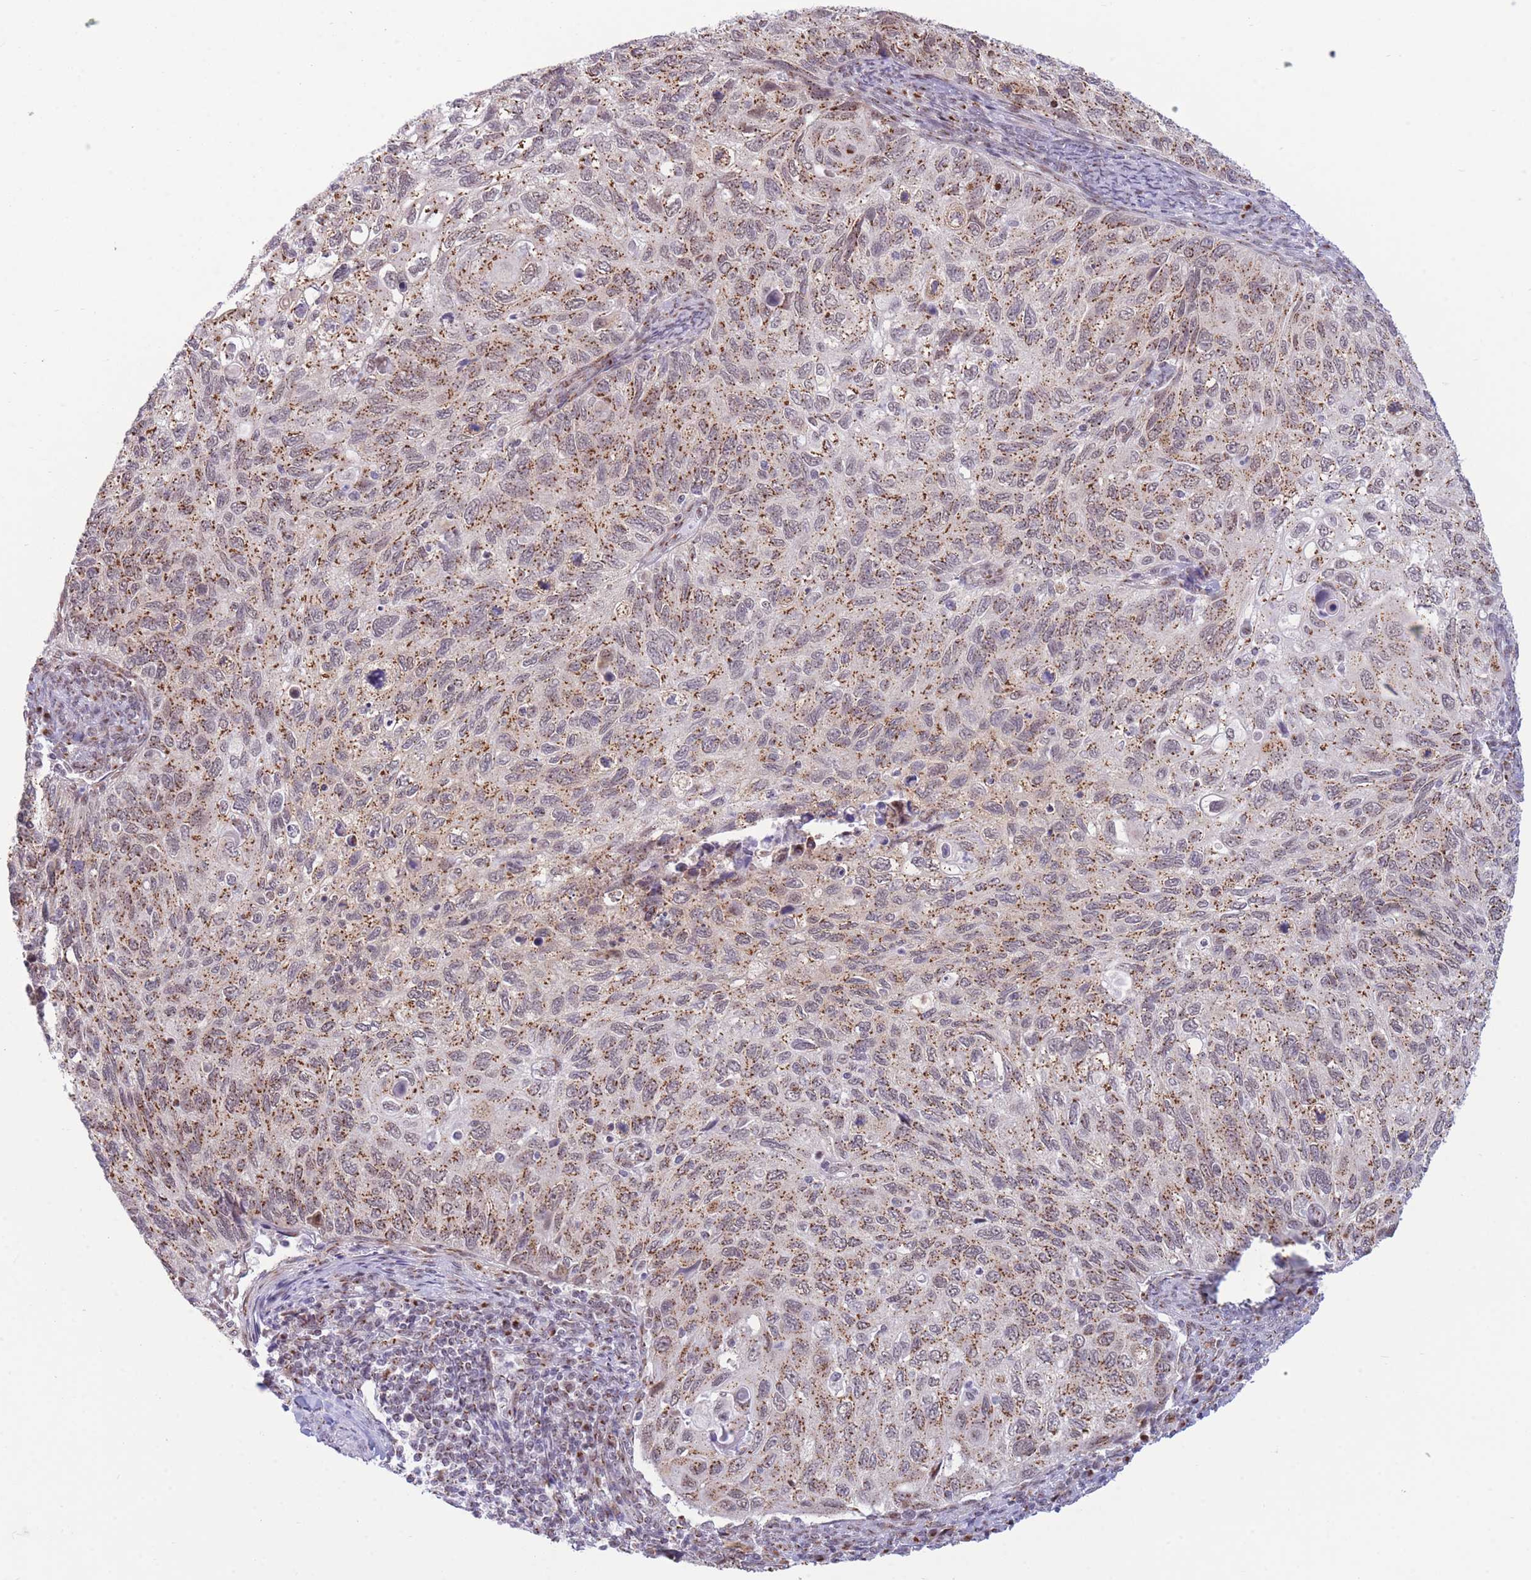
{"staining": {"intensity": "moderate", "quantity": ">75%", "location": "cytoplasmic/membranous,nuclear"}, "tissue": "cervical cancer", "cell_type": "Tumor cells", "image_type": "cancer", "snomed": [{"axis": "morphology", "description": "Squamous cell carcinoma, NOS"}, {"axis": "topography", "description": "Cervix"}], "caption": "IHC image of human cervical cancer stained for a protein (brown), which exhibits medium levels of moderate cytoplasmic/membranous and nuclear staining in about >75% of tumor cells.", "gene": "INO80C", "patient": {"sex": "female", "age": 70}}